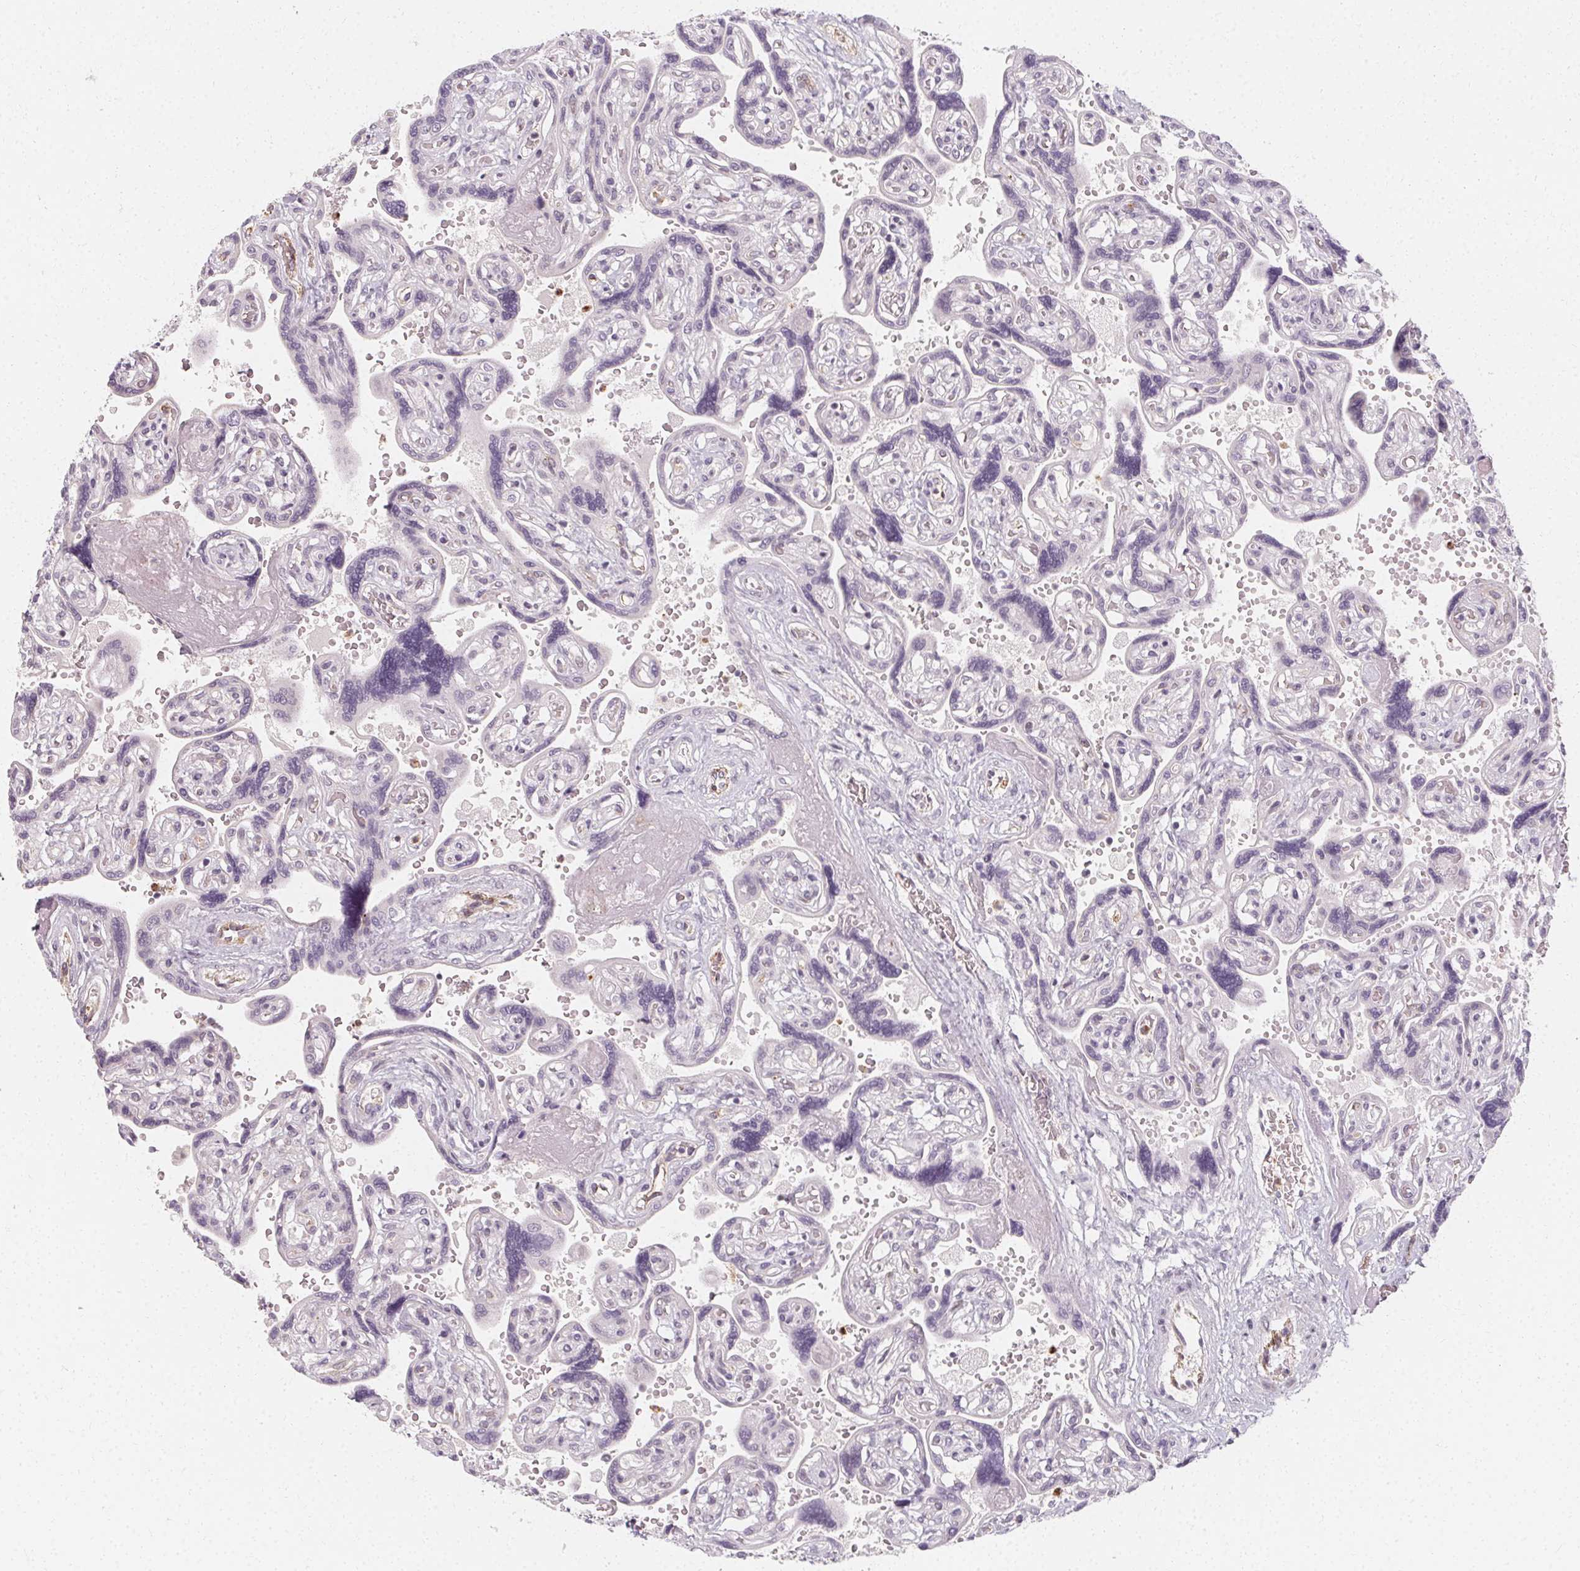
{"staining": {"intensity": "negative", "quantity": "none", "location": "none"}, "tissue": "placenta", "cell_type": "Decidual cells", "image_type": "normal", "snomed": [{"axis": "morphology", "description": "Normal tissue, NOS"}, {"axis": "topography", "description": "Placenta"}], "caption": "Decidual cells show no significant staining in normal placenta. (Stains: DAB immunohistochemistry with hematoxylin counter stain, Microscopy: brightfield microscopy at high magnification).", "gene": "CLCNKA", "patient": {"sex": "female", "age": 32}}